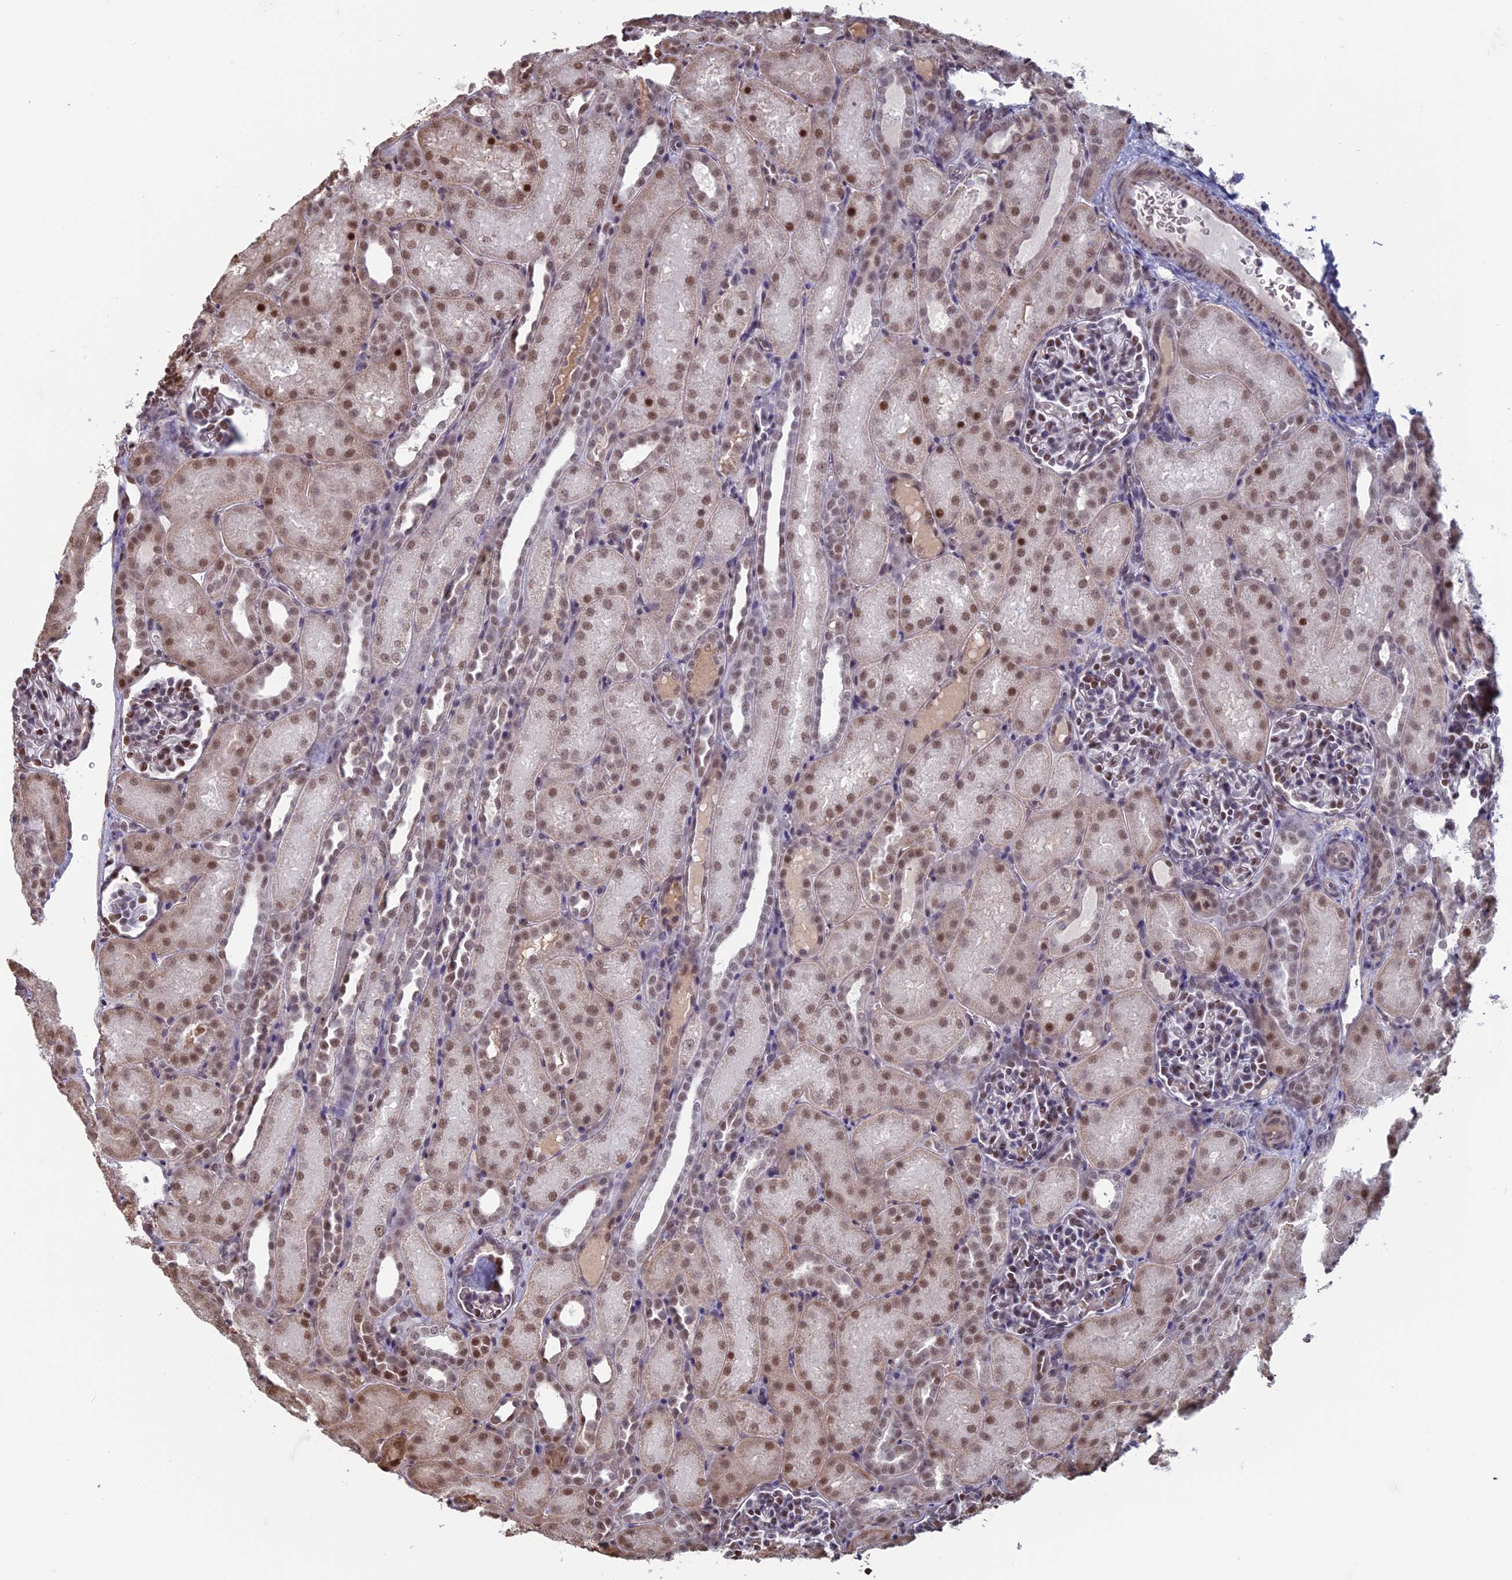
{"staining": {"intensity": "moderate", "quantity": "25%-75%", "location": "nuclear"}, "tissue": "kidney", "cell_type": "Cells in glomeruli", "image_type": "normal", "snomed": [{"axis": "morphology", "description": "Normal tissue, NOS"}, {"axis": "topography", "description": "Kidney"}], "caption": "Immunohistochemical staining of unremarkable human kidney reveals 25%-75% levels of moderate nuclear protein positivity in about 25%-75% of cells in glomeruli.", "gene": "MFAP1", "patient": {"sex": "male", "age": 1}}